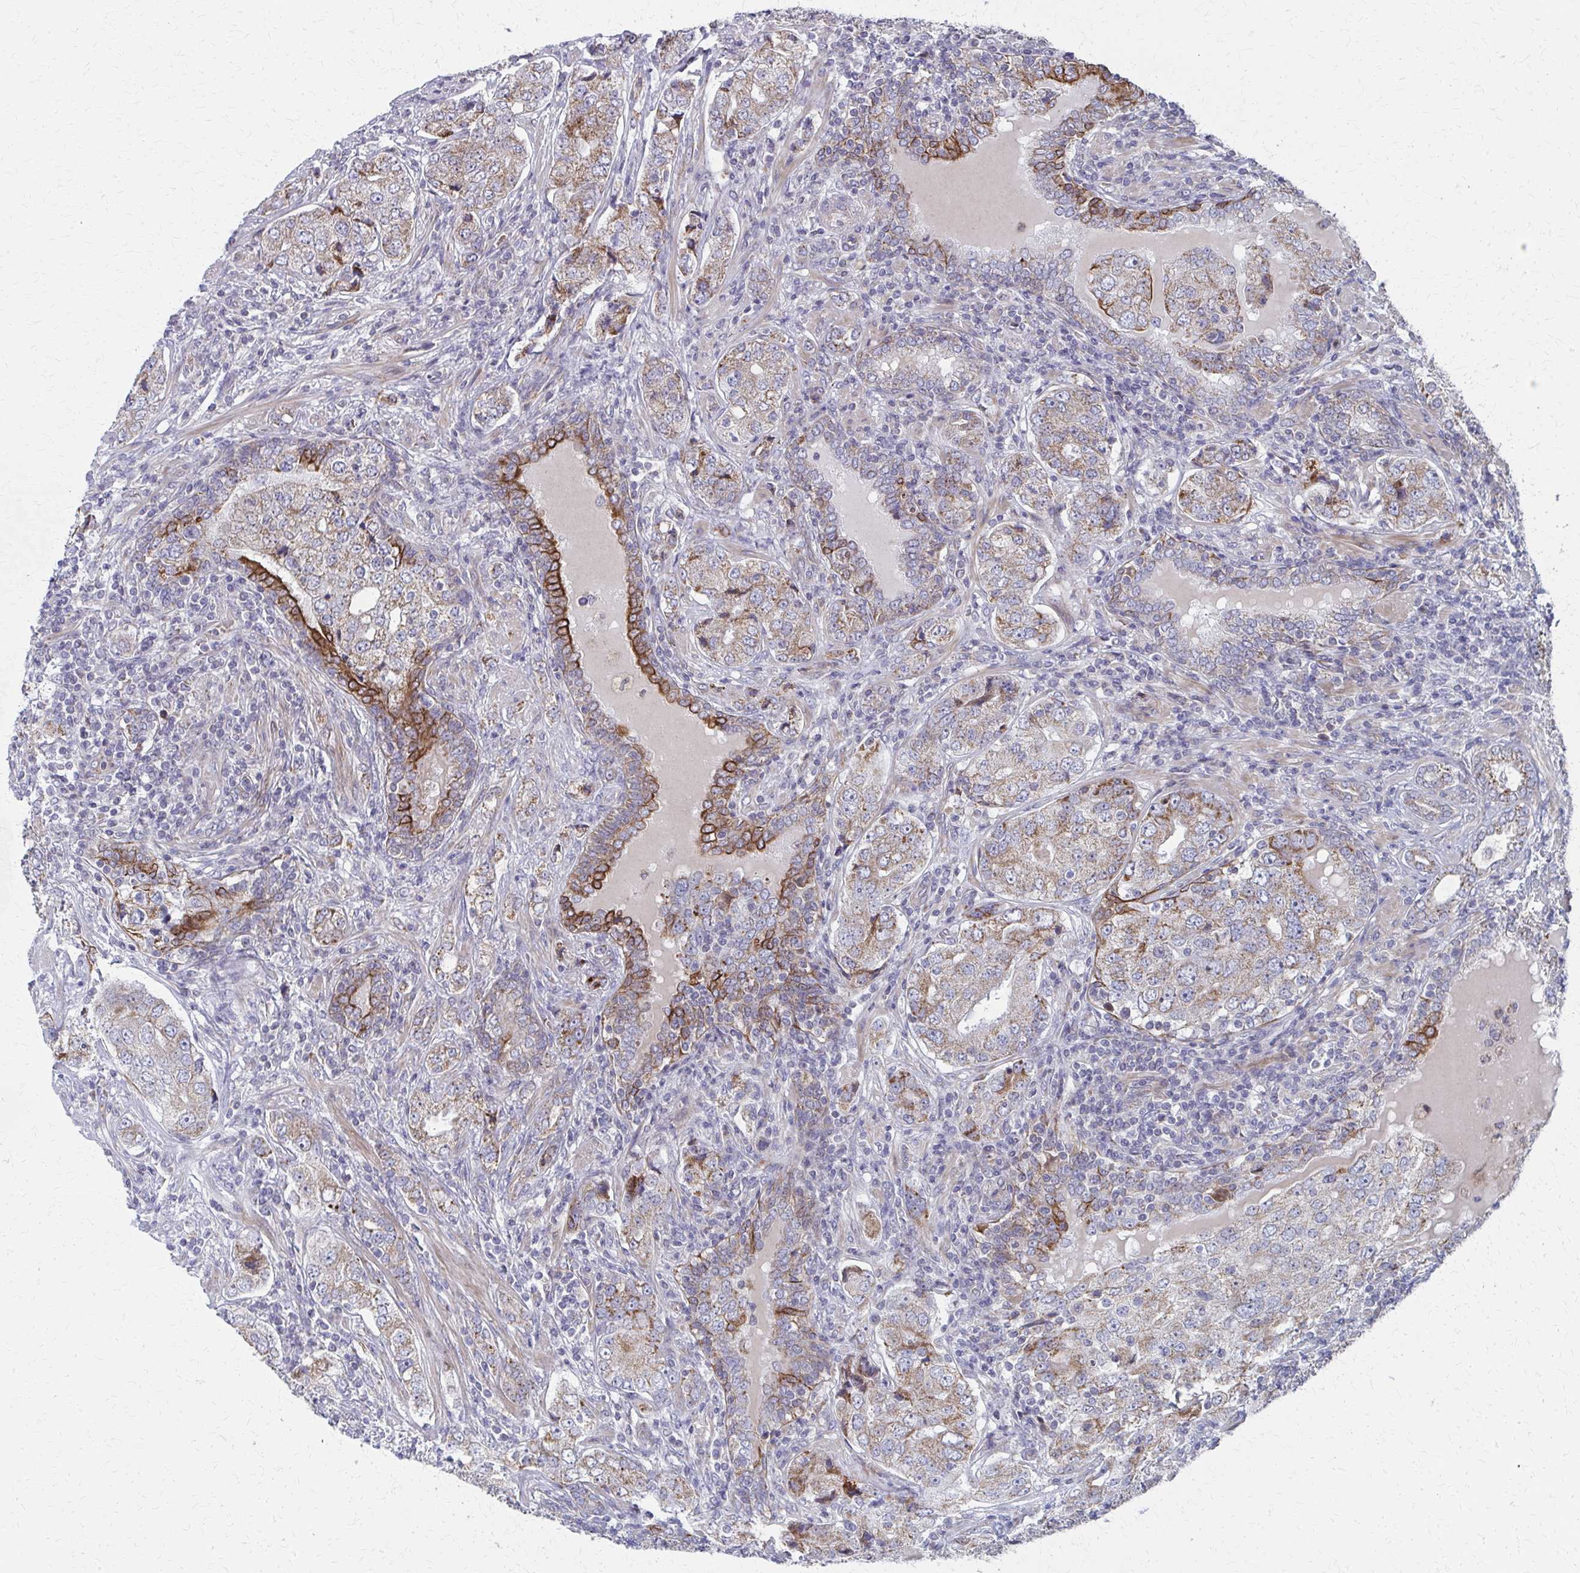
{"staining": {"intensity": "weak", "quantity": ">75%", "location": "cytoplasmic/membranous"}, "tissue": "prostate cancer", "cell_type": "Tumor cells", "image_type": "cancer", "snomed": [{"axis": "morphology", "description": "Adenocarcinoma, High grade"}, {"axis": "topography", "description": "Prostate"}], "caption": "IHC staining of prostate adenocarcinoma (high-grade), which displays low levels of weak cytoplasmic/membranous positivity in approximately >75% of tumor cells indicating weak cytoplasmic/membranous protein staining. The staining was performed using DAB (3,3'-diaminobenzidine) (brown) for protein detection and nuclei were counterstained in hematoxylin (blue).", "gene": "FAHD1", "patient": {"sex": "male", "age": 60}}